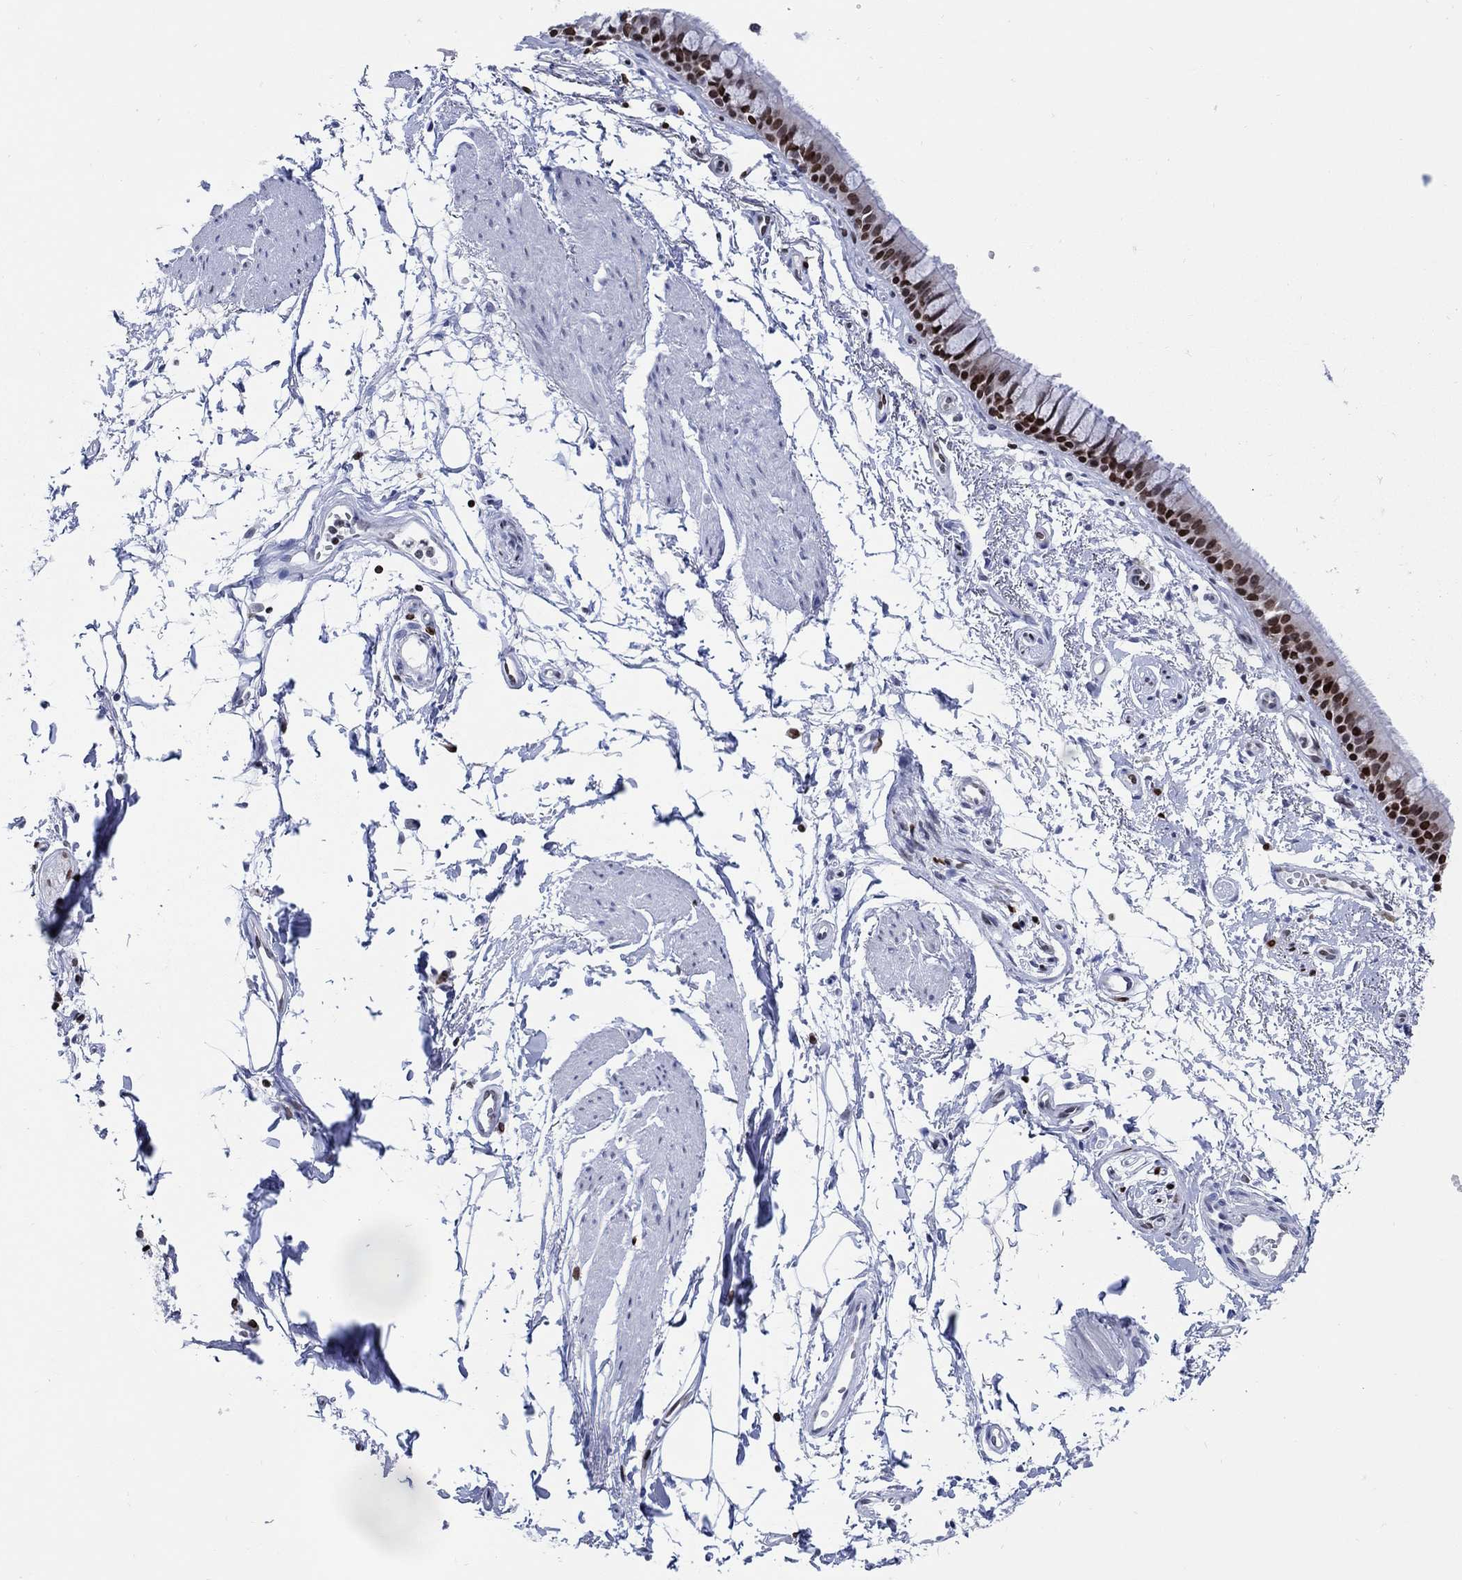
{"staining": {"intensity": "strong", "quantity": ">75%", "location": "nuclear"}, "tissue": "bronchus", "cell_type": "Respiratory epithelial cells", "image_type": "normal", "snomed": [{"axis": "morphology", "description": "Normal tissue, NOS"}, {"axis": "topography", "description": "Cartilage tissue"}, {"axis": "topography", "description": "Bronchus"}], "caption": "Immunohistochemical staining of unremarkable human bronchus demonstrates high levels of strong nuclear staining in approximately >75% of respiratory epithelial cells.", "gene": "HMGA1", "patient": {"sex": "male", "age": 66}}